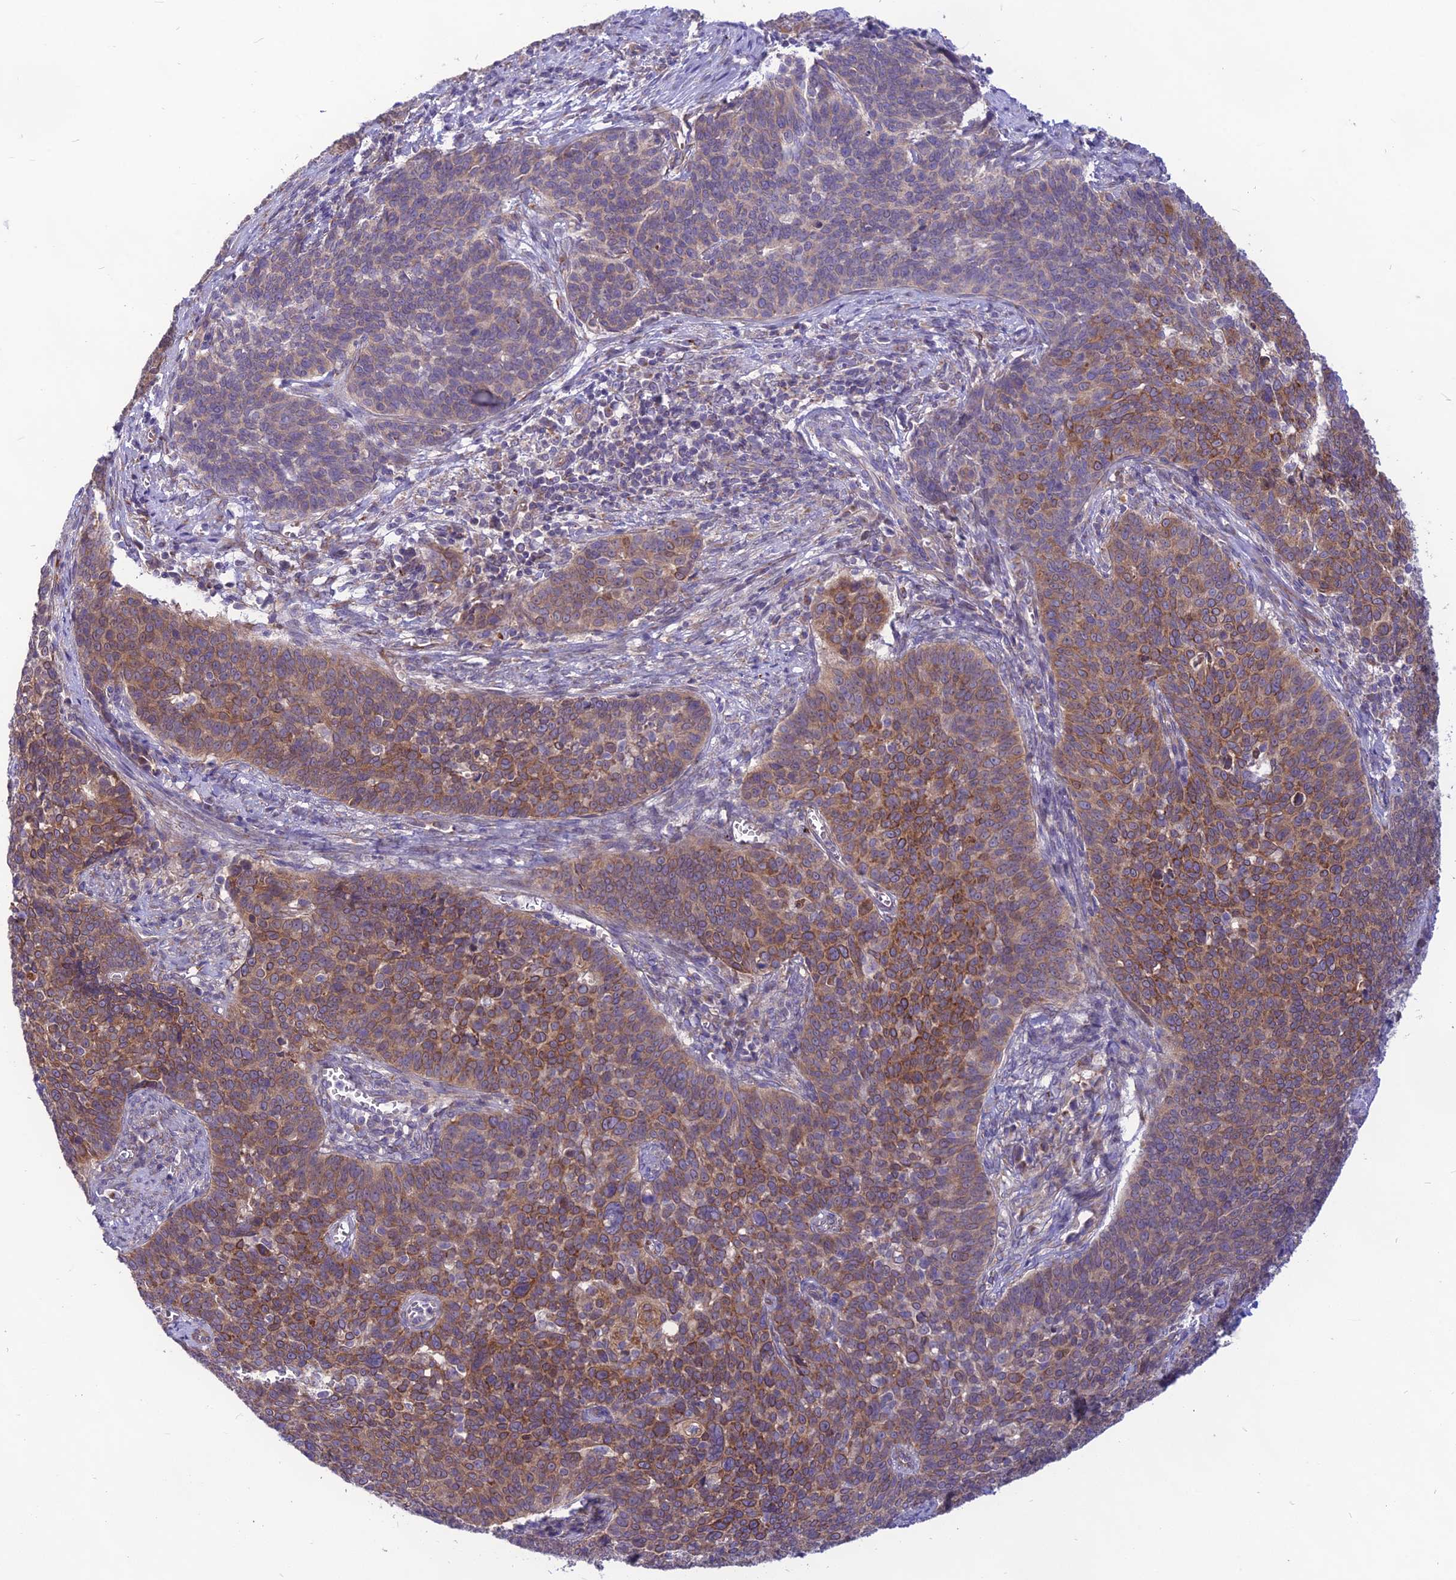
{"staining": {"intensity": "moderate", "quantity": "25%-75%", "location": "cytoplasmic/membranous"}, "tissue": "cervical cancer", "cell_type": "Tumor cells", "image_type": "cancer", "snomed": [{"axis": "morphology", "description": "Squamous cell carcinoma, NOS"}, {"axis": "topography", "description": "Cervix"}], "caption": "Immunohistochemical staining of cervical cancer (squamous cell carcinoma) shows medium levels of moderate cytoplasmic/membranous positivity in about 25%-75% of tumor cells.", "gene": "PTCD2", "patient": {"sex": "female", "age": 39}}